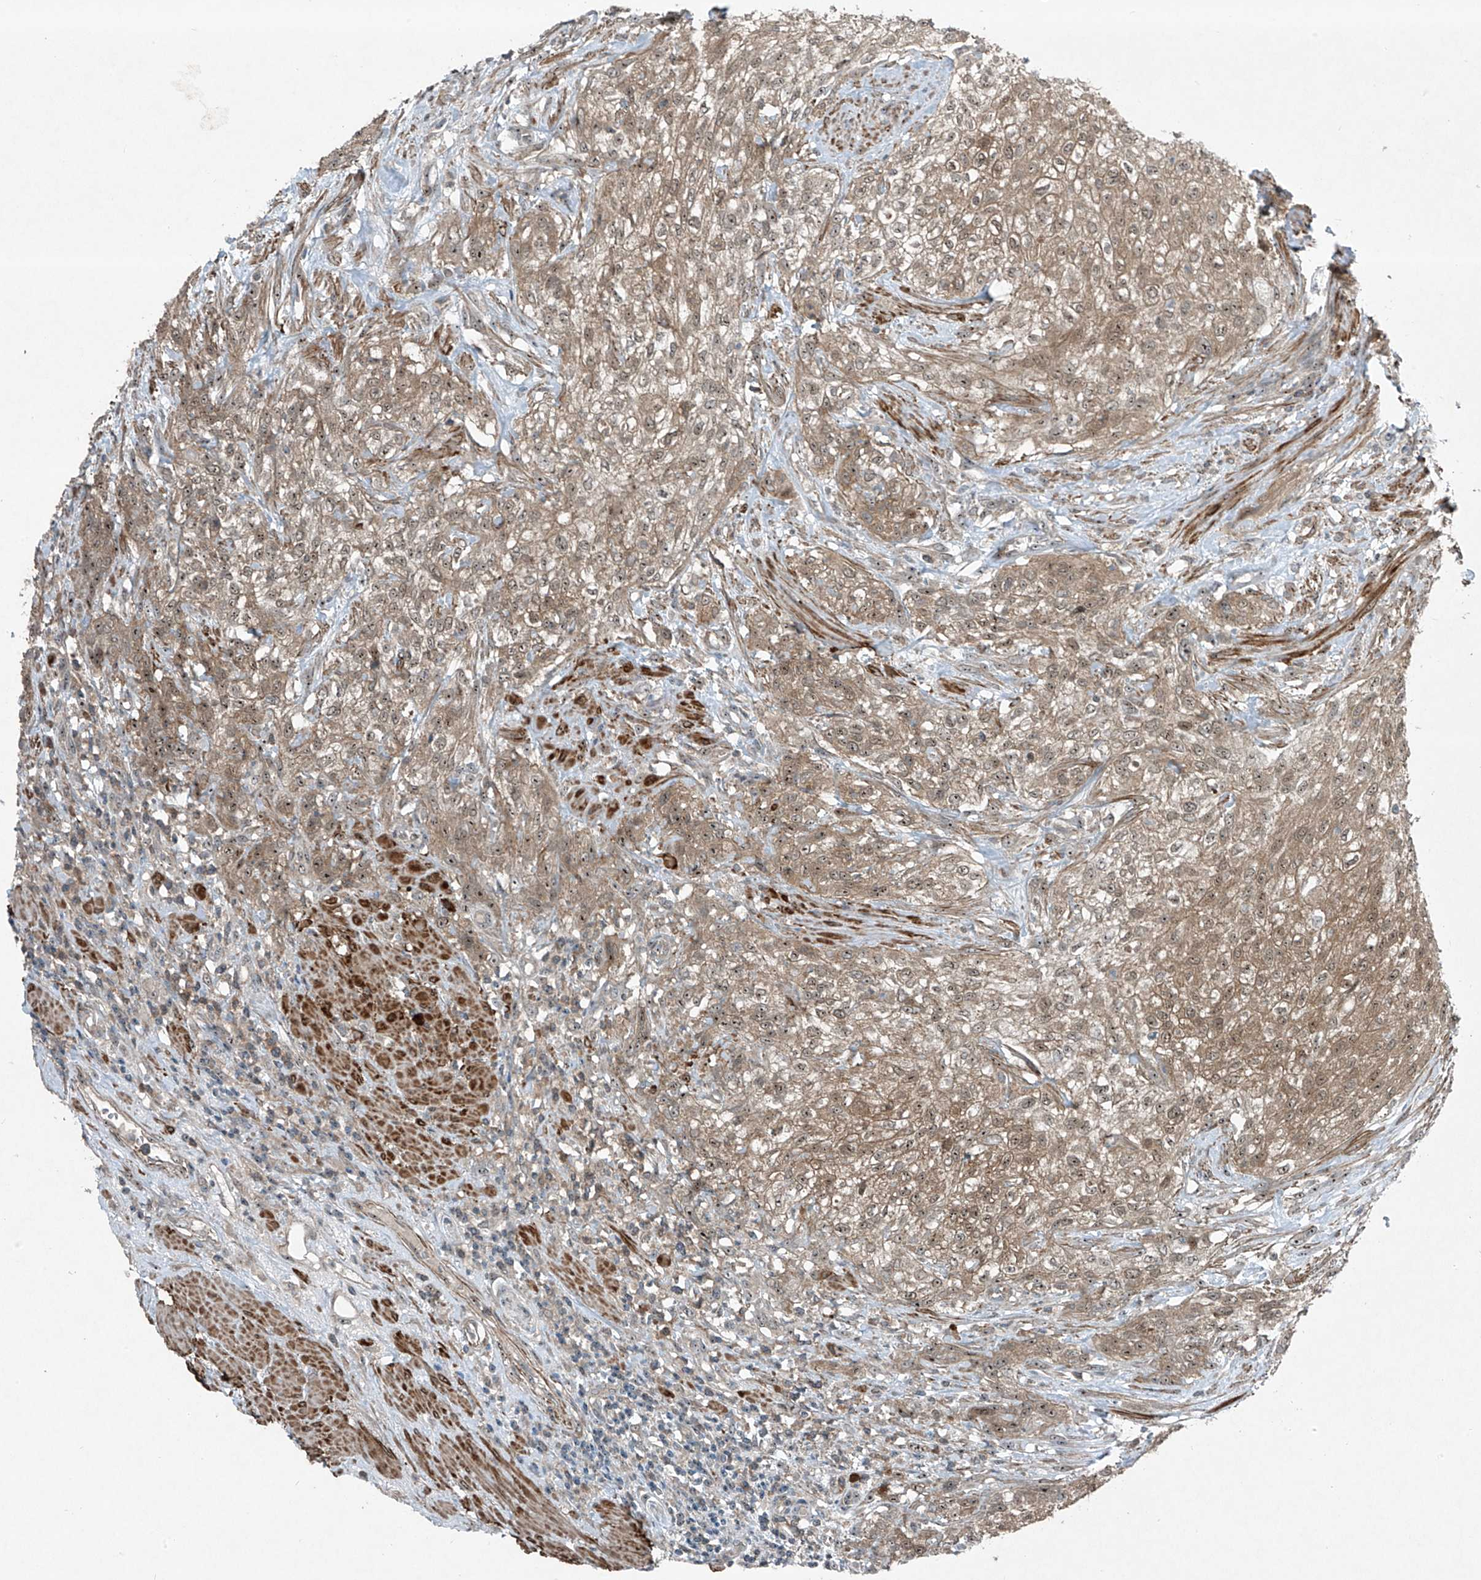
{"staining": {"intensity": "moderate", "quantity": ">75%", "location": "cytoplasmic/membranous,nuclear"}, "tissue": "urothelial cancer", "cell_type": "Tumor cells", "image_type": "cancer", "snomed": [{"axis": "morphology", "description": "Urothelial carcinoma, High grade"}, {"axis": "topography", "description": "Urinary bladder"}], "caption": "Brown immunohistochemical staining in urothelial carcinoma (high-grade) demonstrates moderate cytoplasmic/membranous and nuclear staining in approximately >75% of tumor cells.", "gene": "PPCS", "patient": {"sex": "male", "age": 35}}